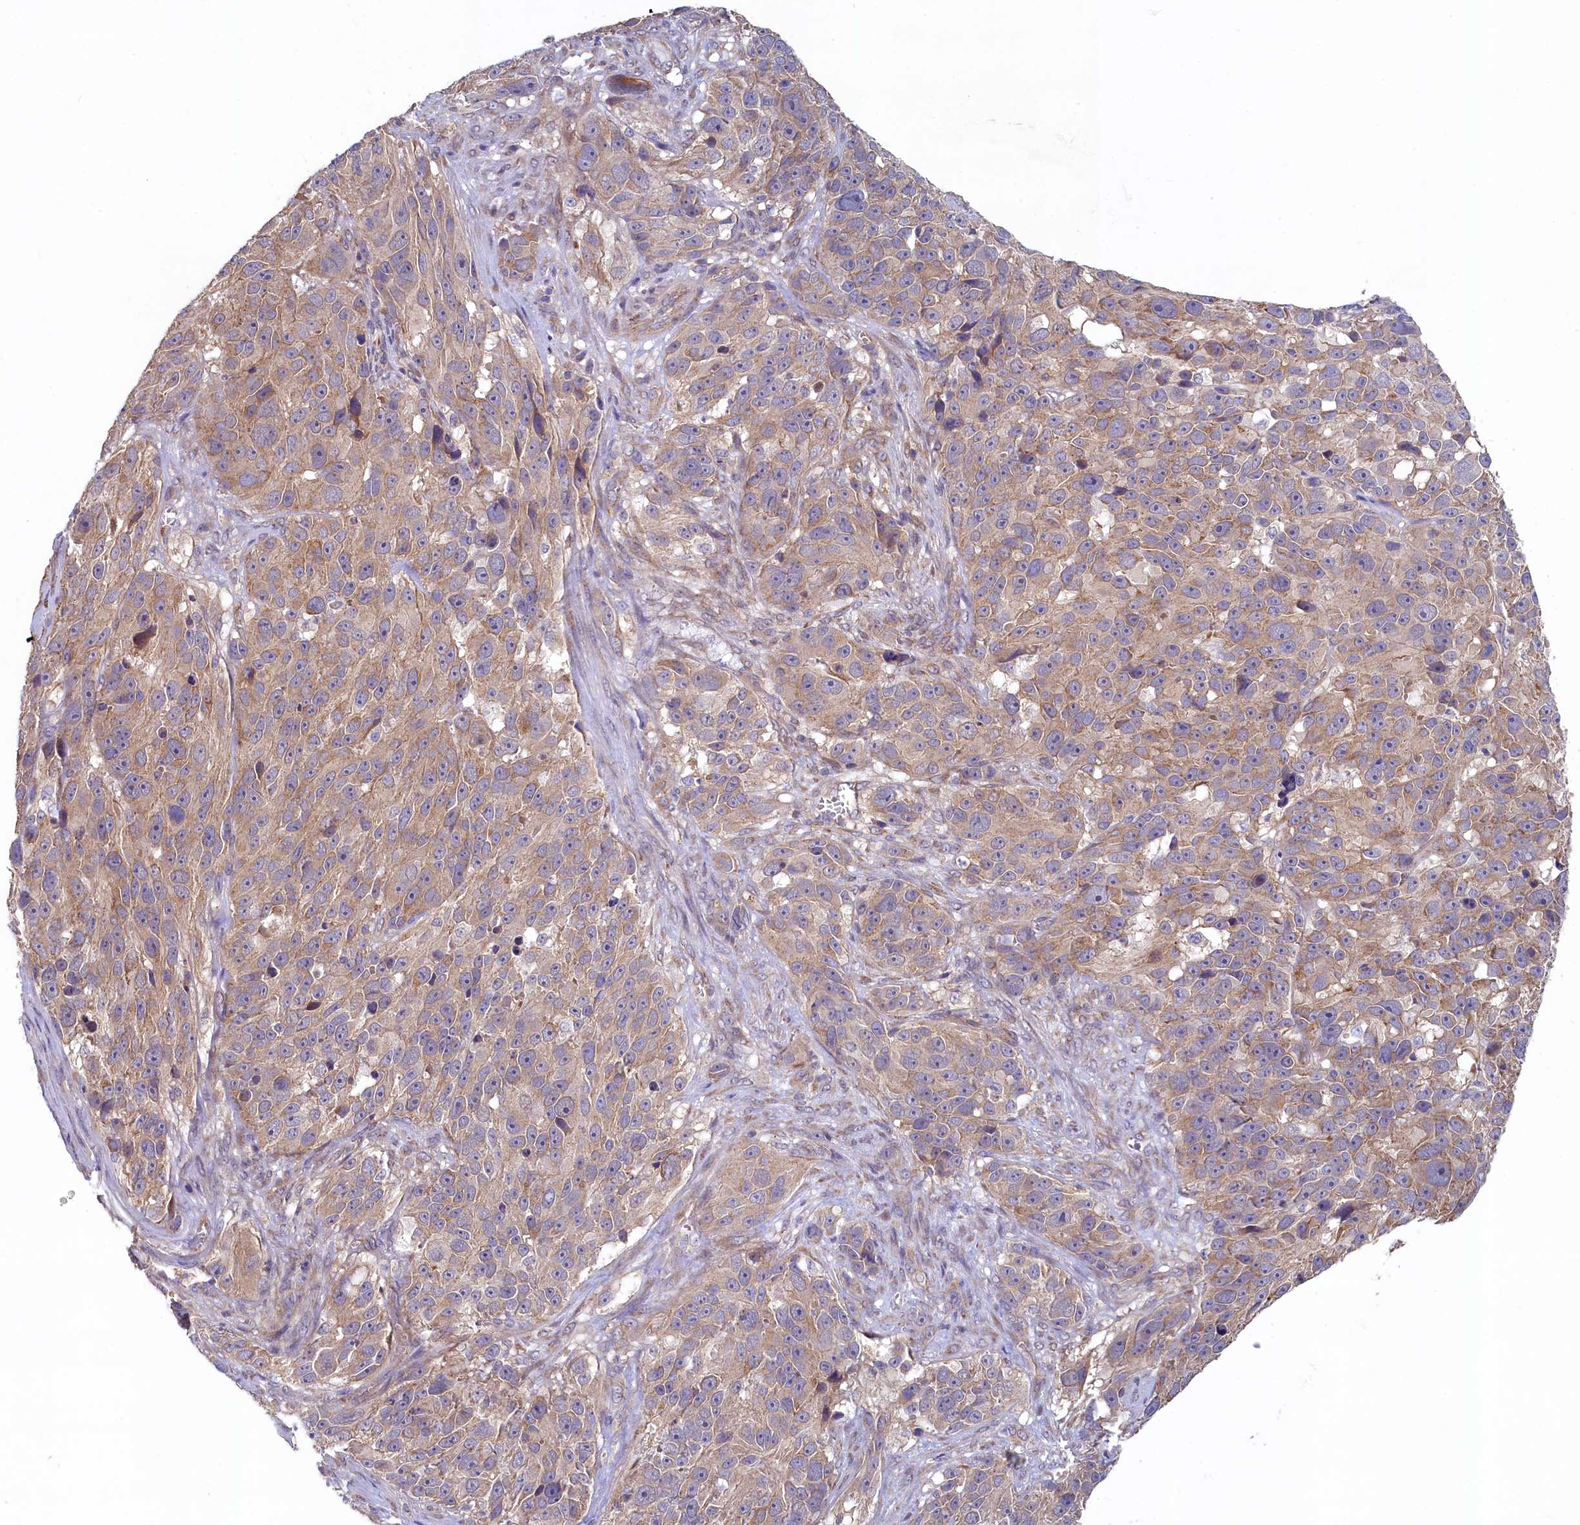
{"staining": {"intensity": "moderate", "quantity": "25%-75%", "location": "cytoplasmic/membranous"}, "tissue": "melanoma", "cell_type": "Tumor cells", "image_type": "cancer", "snomed": [{"axis": "morphology", "description": "Malignant melanoma, NOS"}, {"axis": "topography", "description": "Skin"}], "caption": "This is a micrograph of immunohistochemistry (IHC) staining of melanoma, which shows moderate staining in the cytoplasmic/membranous of tumor cells.", "gene": "SPATA2L", "patient": {"sex": "male", "age": 84}}